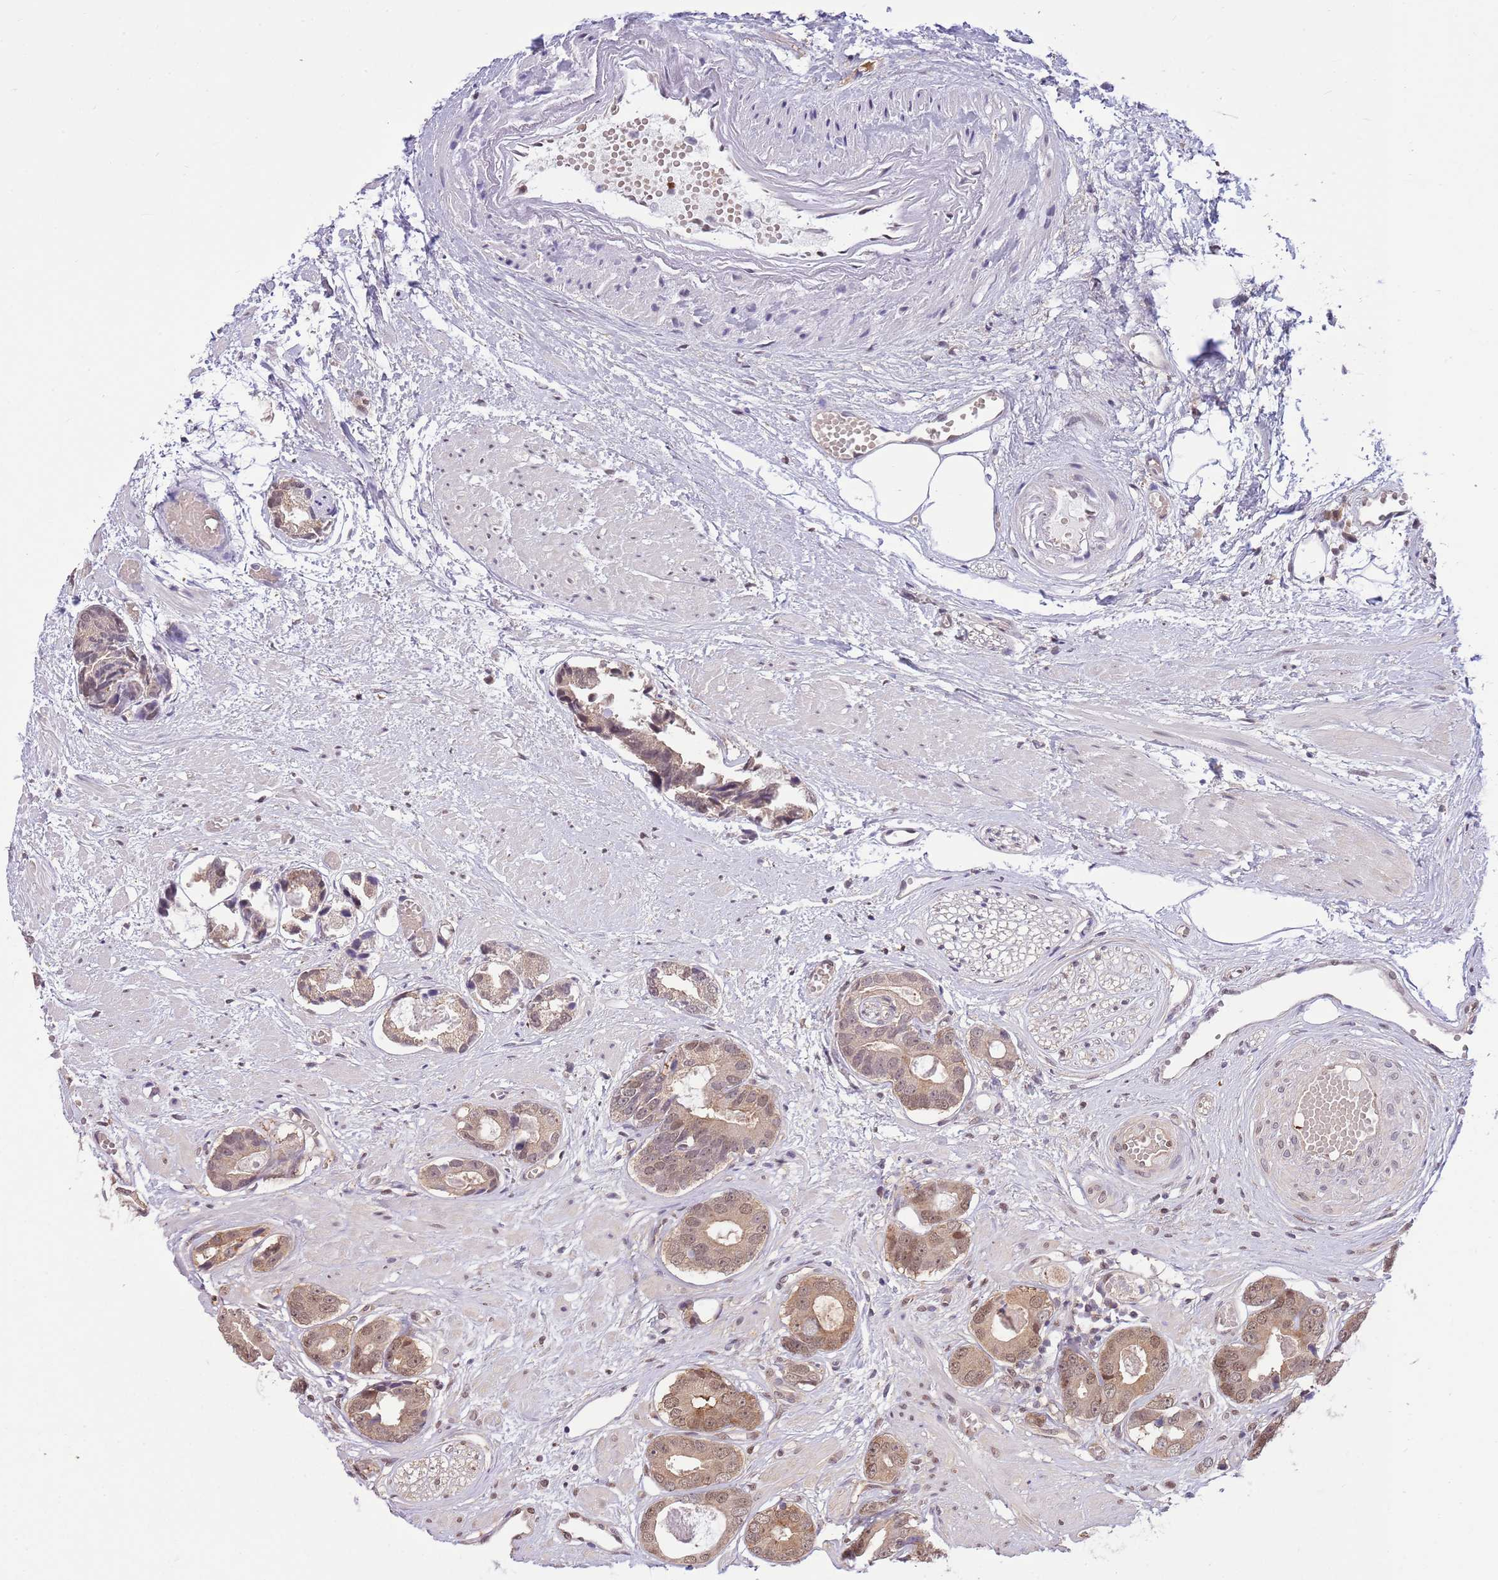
{"staining": {"intensity": "moderate", "quantity": ">75%", "location": "cytoplasmic/membranous,nuclear"}, "tissue": "prostate cancer", "cell_type": "Tumor cells", "image_type": "cancer", "snomed": [{"axis": "morphology", "description": "Adenocarcinoma, Low grade"}, {"axis": "topography", "description": "Prostate"}], "caption": "The micrograph shows staining of prostate cancer (low-grade adenocarcinoma), revealing moderate cytoplasmic/membranous and nuclear protein positivity (brown color) within tumor cells.", "gene": "NSFL1C", "patient": {"sex": "male", "age": 64}}